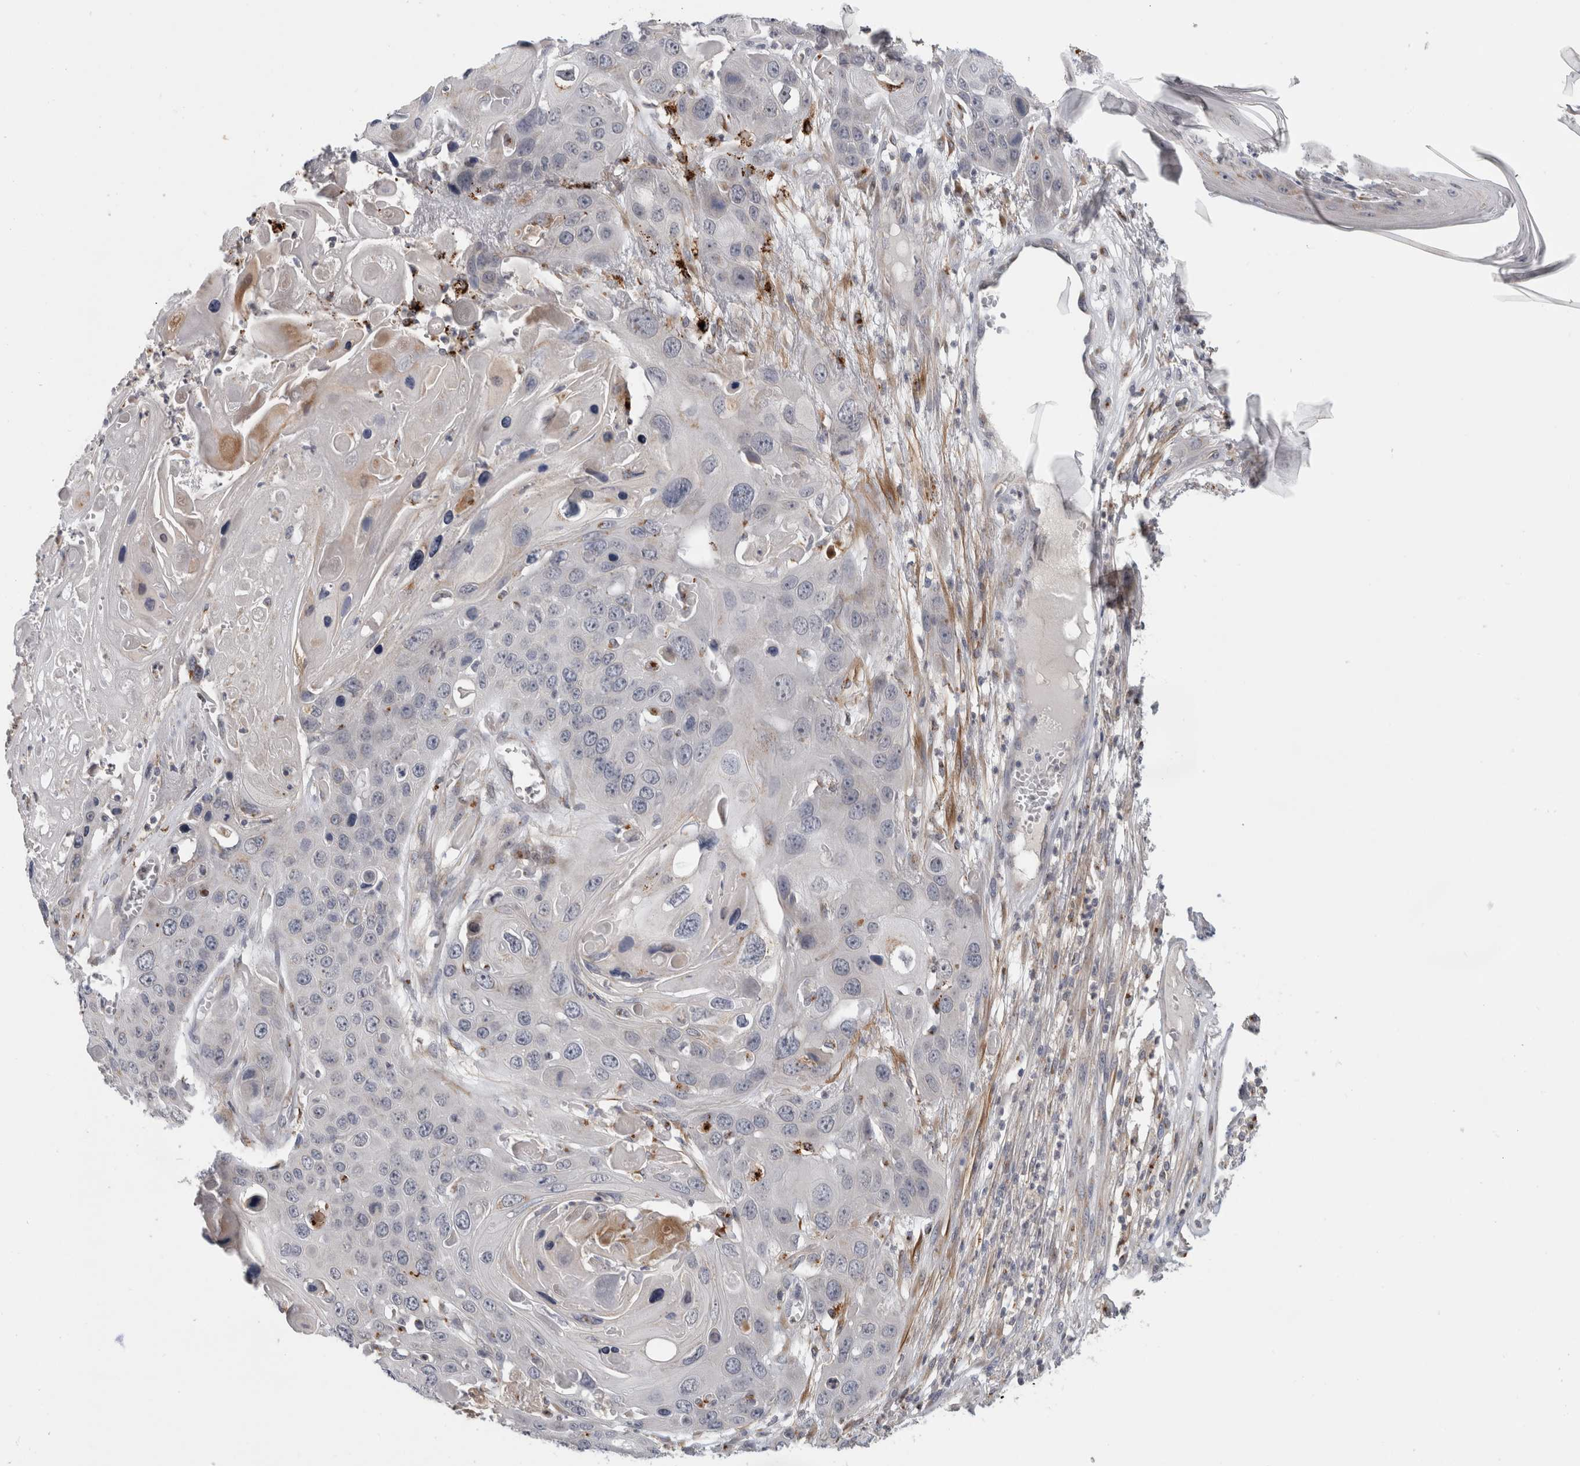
{"staining": {"intensity": "negative", "quantity": "none", "location": "none"}, "tissue": "skin cancer", "cell_type": "Tumor cells", "image_type": "cancer", "snomed": [{"axis": "morphology", "description": "Squamous cell carcinoma, NOS"}, {"axis": "topography", "description": "Skin"}], "caption": "High magnification brightfield microscopy of skin cancer (squamous cell carcinoma) stained with DAB (3,3'-diaminobenzidine) (brown) and counterstained with hematoxylin (blue): tumor cells show no significant positivity.", "gene": "MGAT1", "patient": {"sex": "male", "age": 55}}